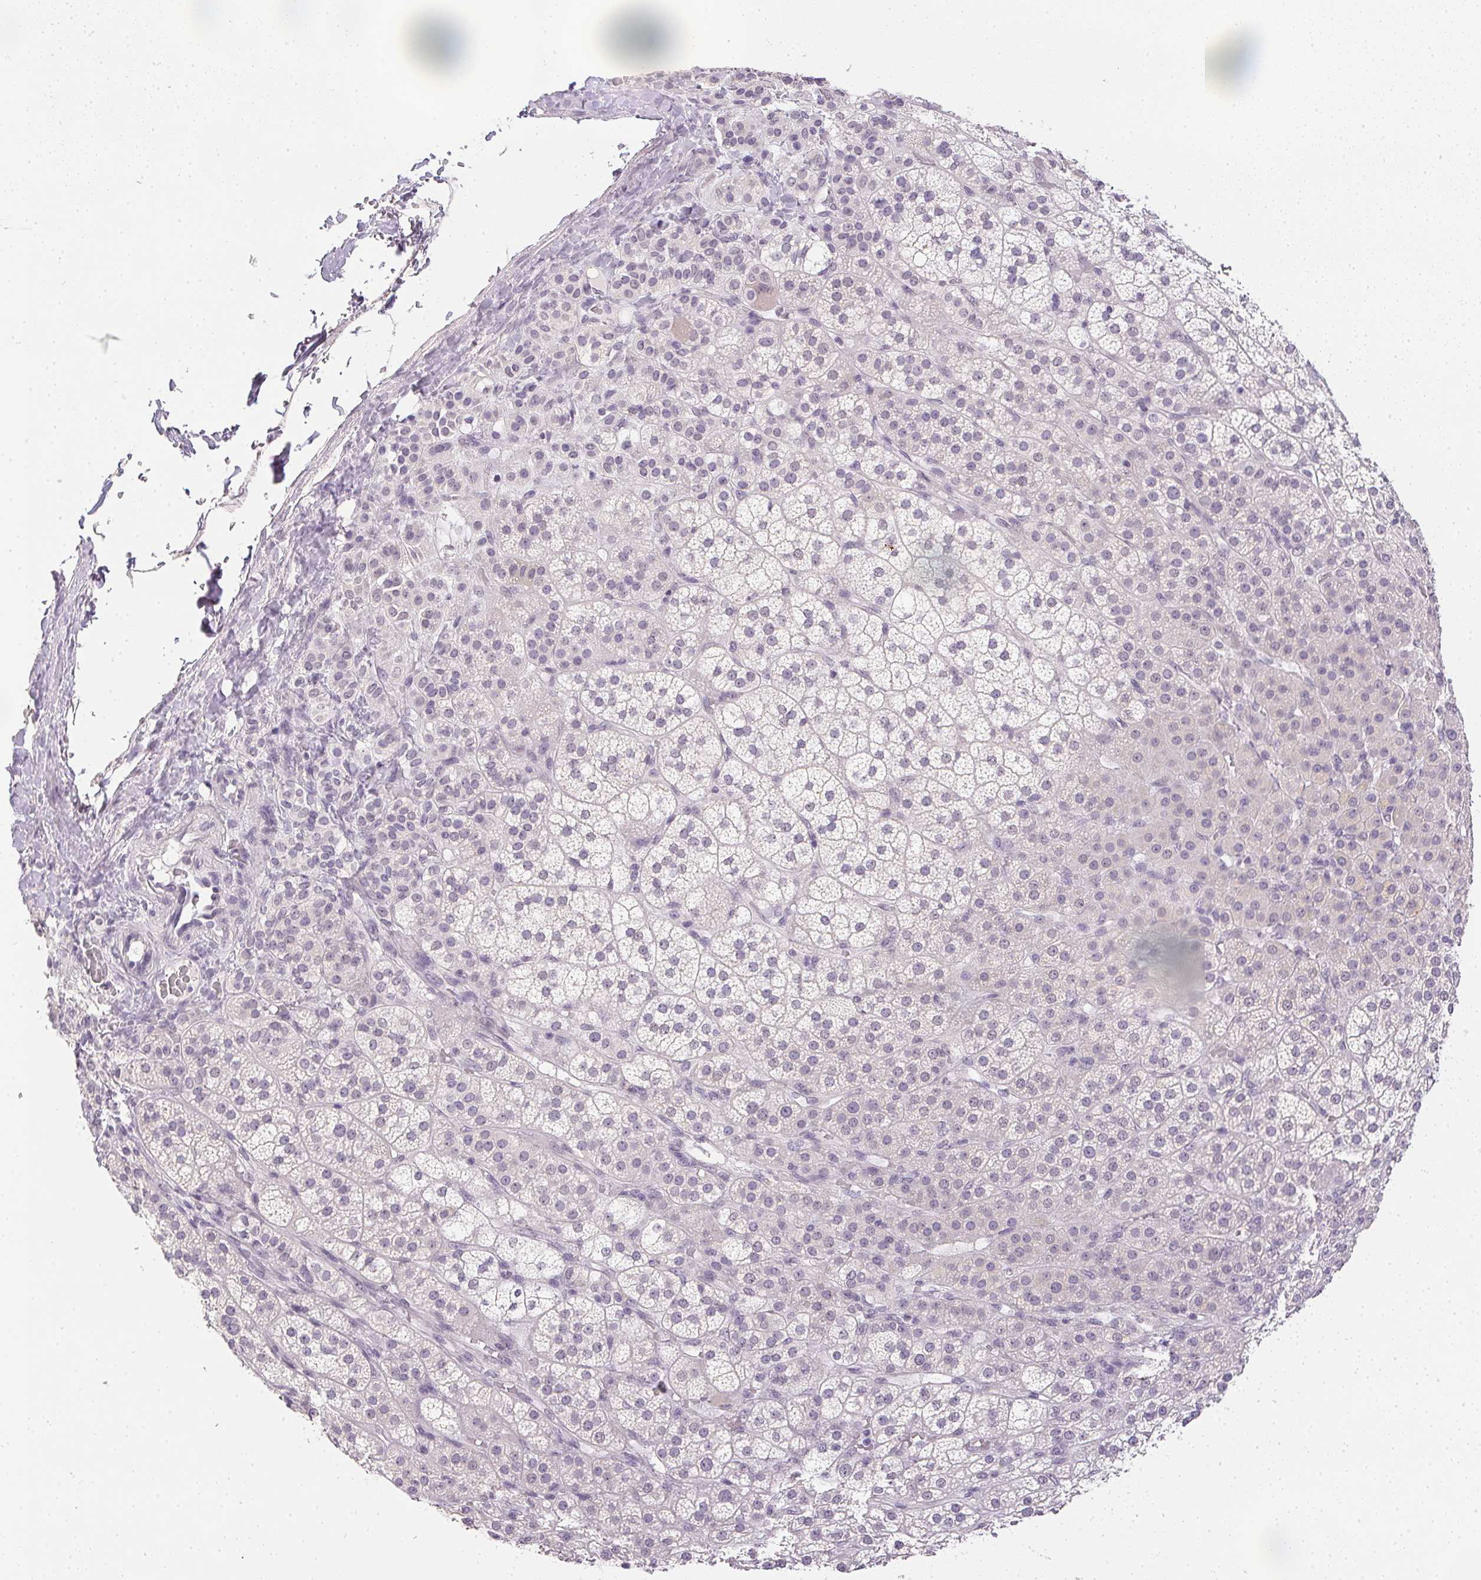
{"staining": {"intensity": "negative", "quantity": "none", "location": "none"}, "tissue": "adrenal gland", "cell_type": "Glandular cells", "image_type": "normal", "snomed": [{"axis": "morphology", "description": "Normal tissue, NOS"}, {"axis": "topography", "description": "Adrenal gland"}], "caption": "This is an IHC histopathology image of benign adrenal gland. There is no expression in glandular cells.", "gene": "PPY", "patient": {"sex": "female", "age": 60}}